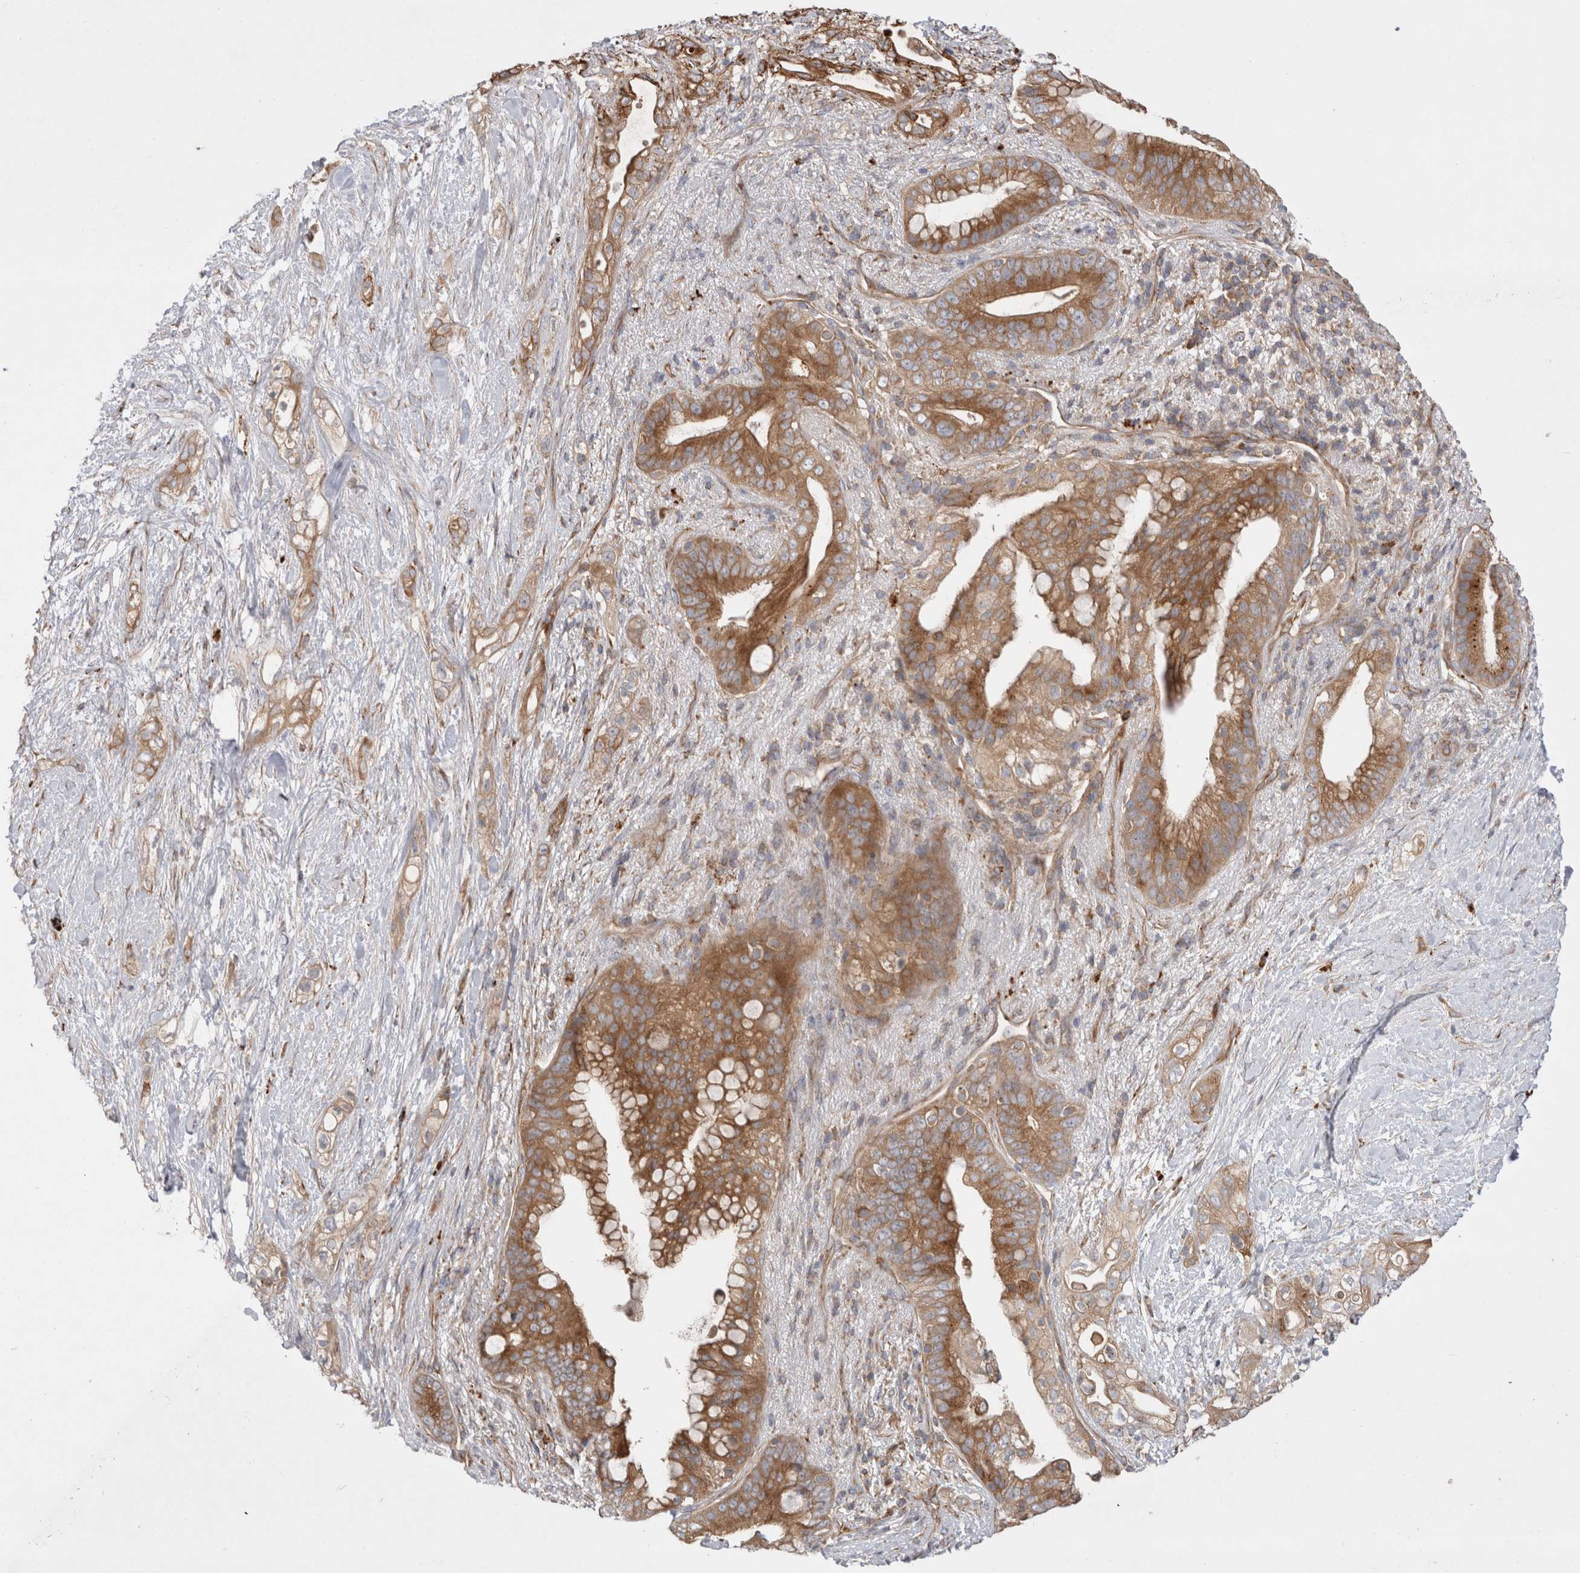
{"staining": {"intensity": "moderate", "quantity": ">75%", "location": "cytoplasmic/membranous"}, "tissue": "pancreatic cancer", "cell_type": "Tumor cells", "image_type": "cancer", "snomed": [{"axis": "morphology", "description": "Adenocarcinoma, NOS"}, {"axis": "topography", "description": "Pancreas"}], "caption": "Pancreatic adenocarcinoma stained for a protein reveals moderate cytoplasmic/membranous positivity in tumor cells. The protein is stained brown, and the nuclei are stained in blue (DAB (3,3'-diaminobenzidine) IHC with brightfield microscopy, high magnification).", "gene": "PDCD10", "patient": {"sex": "male", "age": 53}}